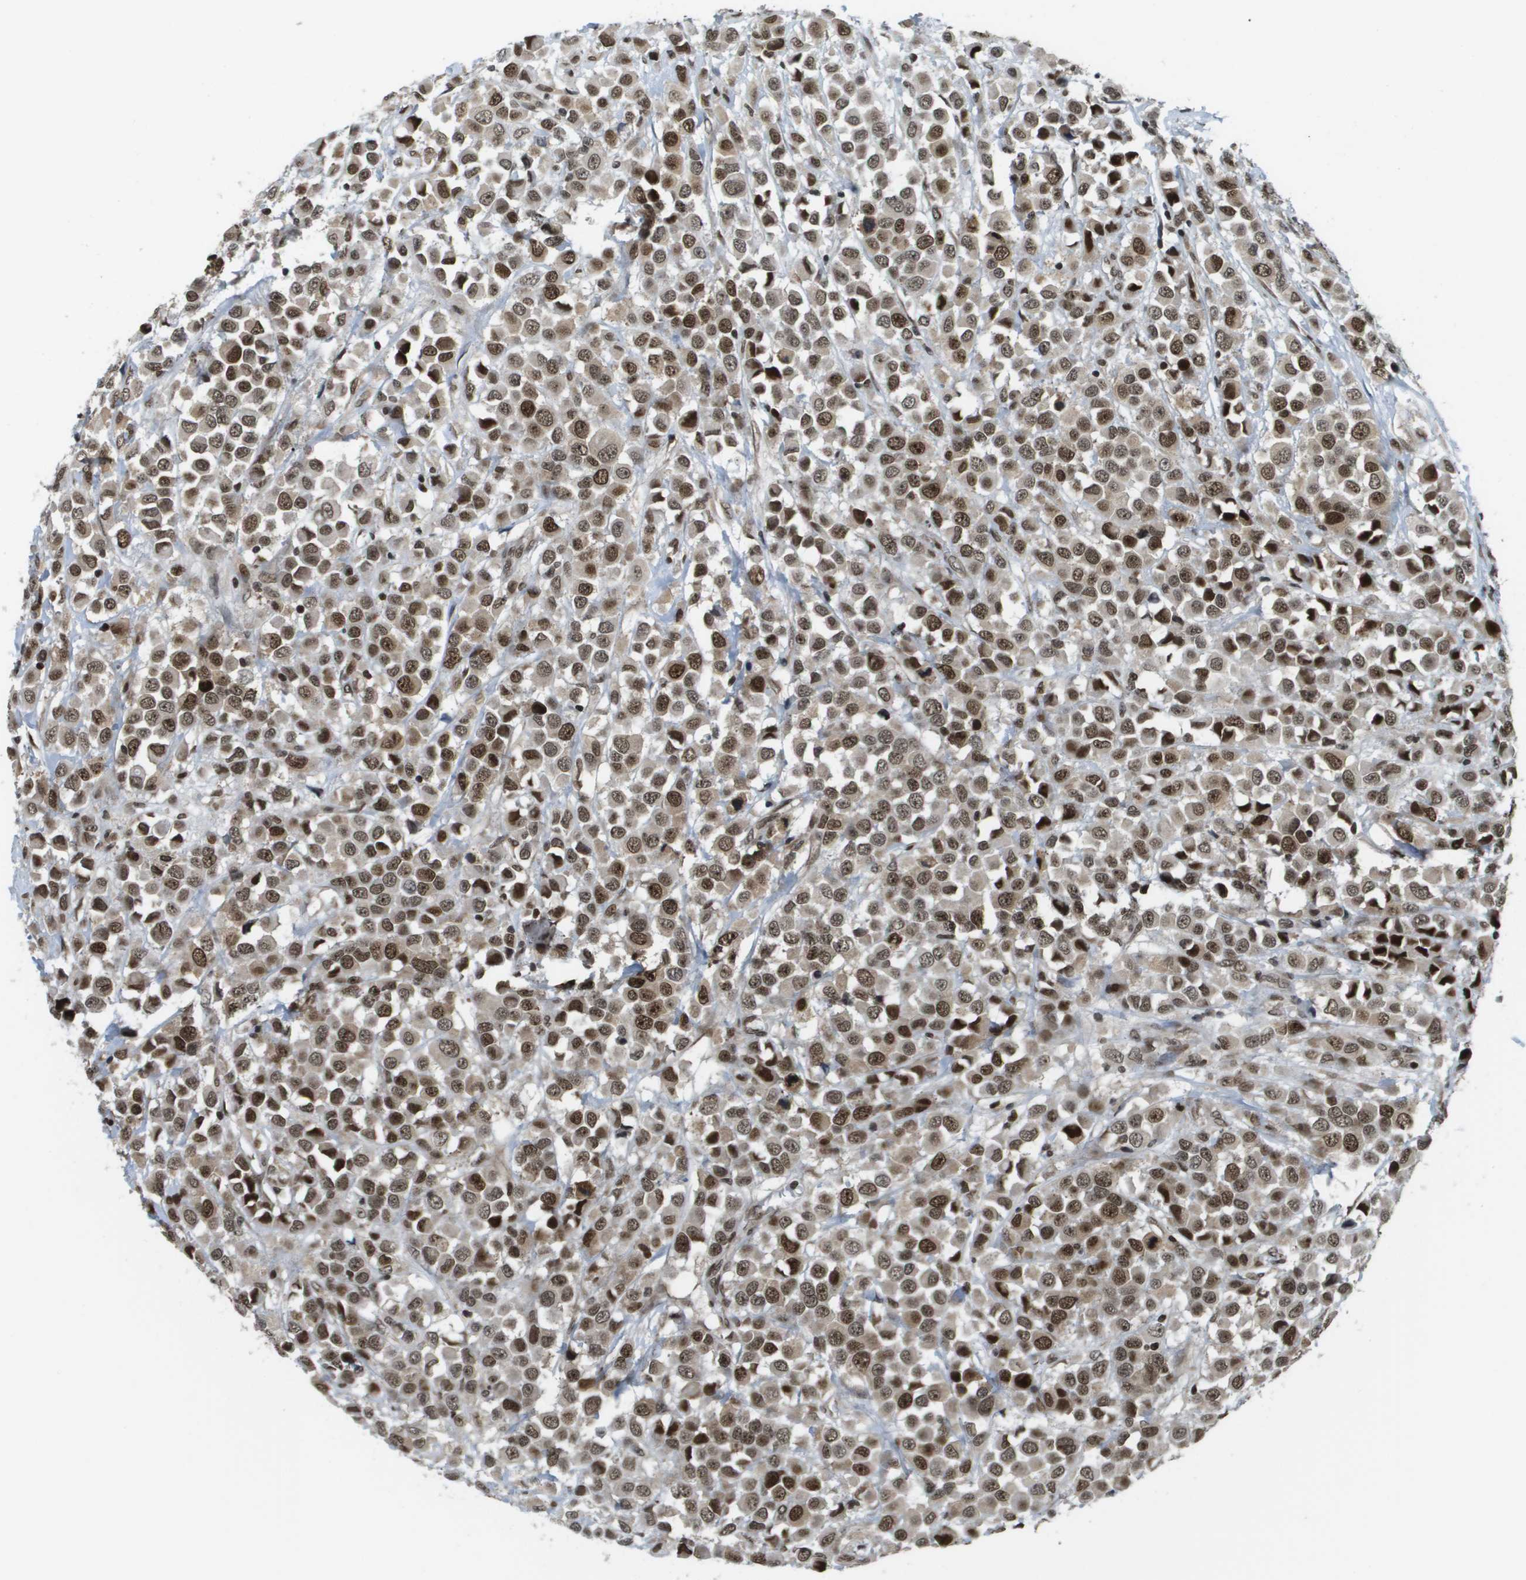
{"staining": {"intensity": "strong", "quantity": ">75%", "location": "cytoplasmic/membranous,nuclear"}, "tissue": "breast cancer", "cell_type": "Tumor cells", "image_type": "cancer", "snomed": [{"axis": "morphology", "description": "Duct carcinoma"}, {"axis": "topography", "description": "Breast"}], "caption": "Human breast cancer (invasive ductal carcinoma) stained for a protein (brown) shows strong cytoplasmic/membranous and nuclear positive staining in approximately >75% of tumor cells.", "gene": "RECQL4", "patient": {"sex": "female", "age": 61}}